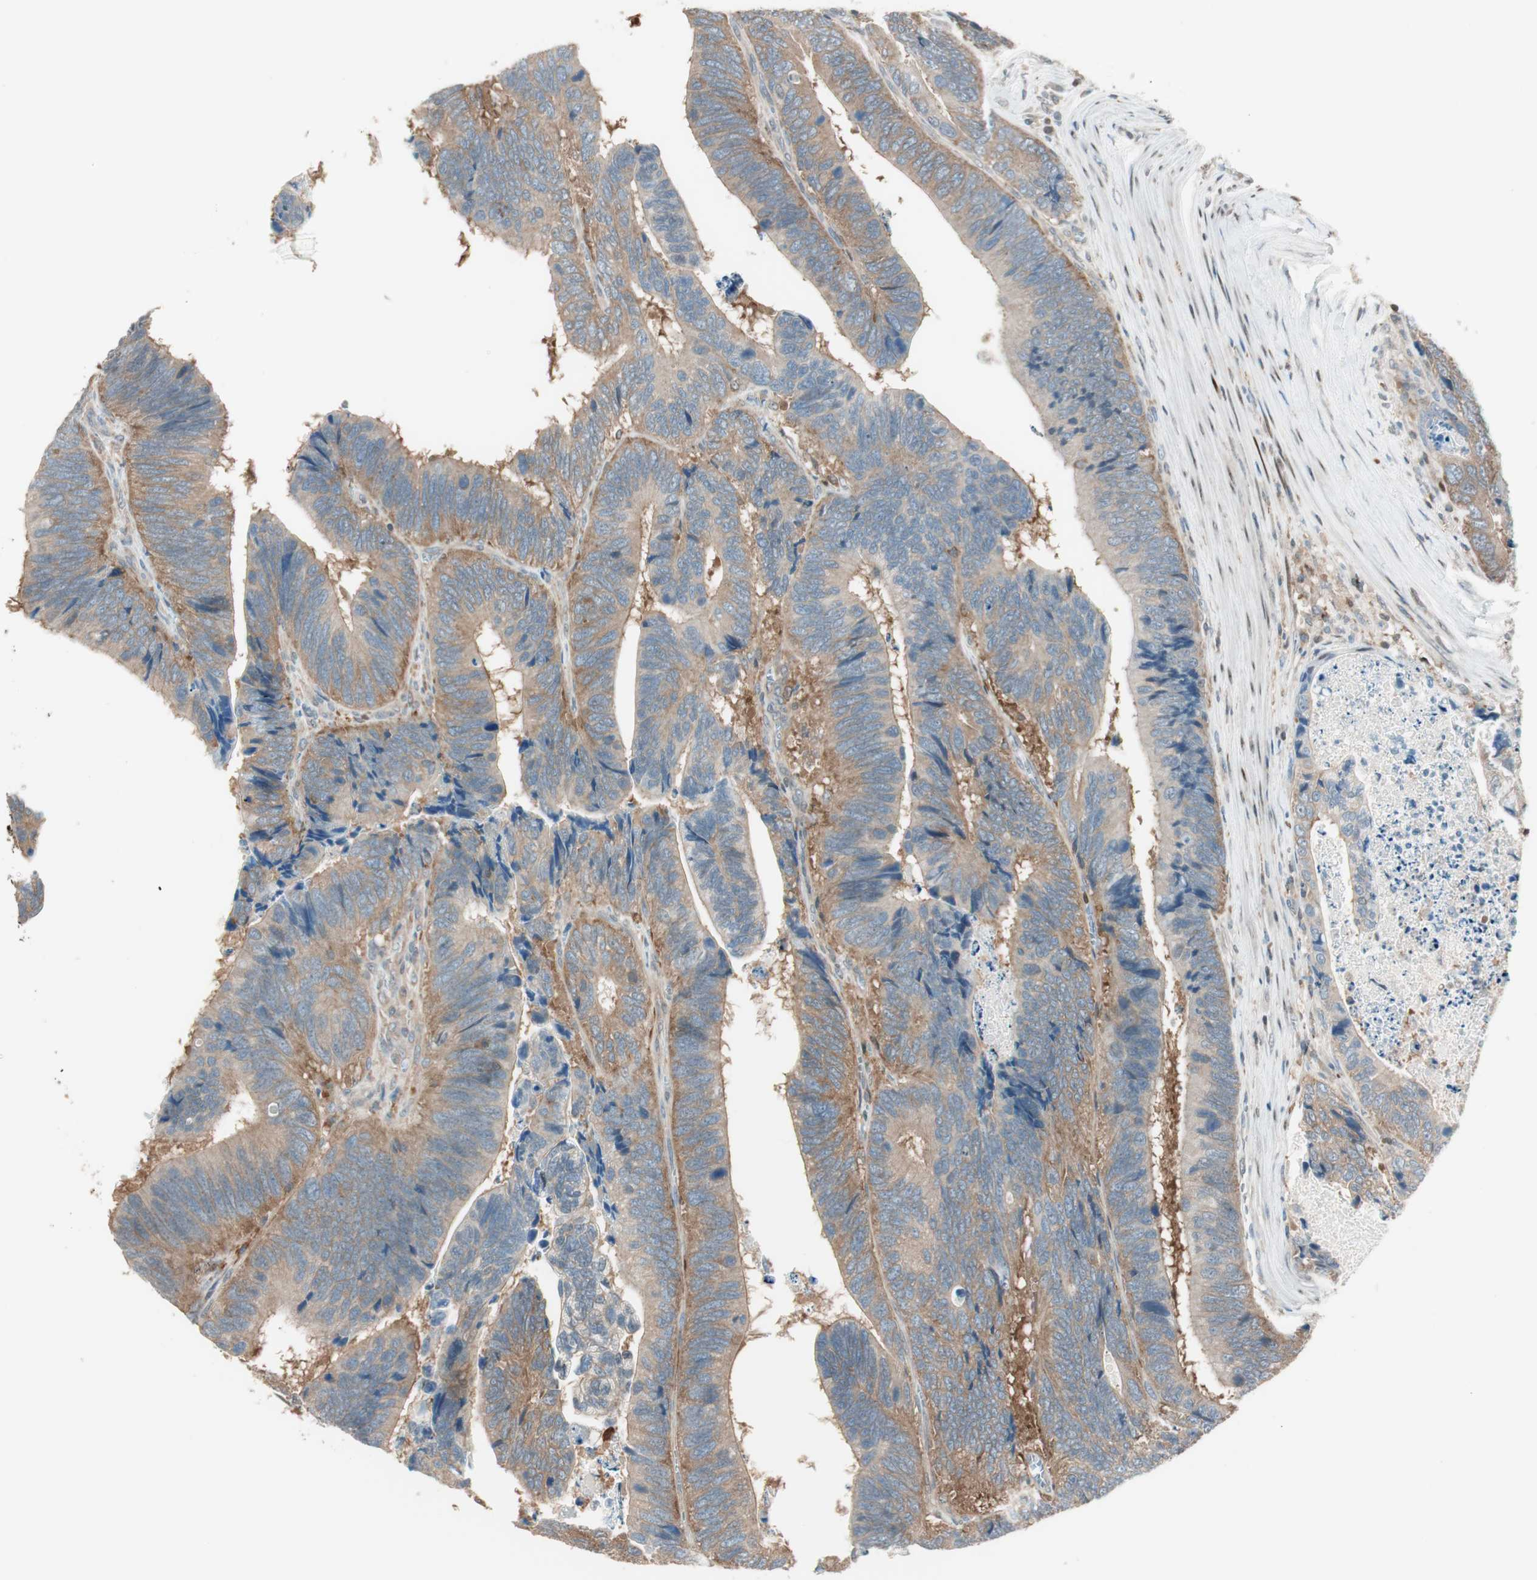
{"staining": {"intensity": "moderate", "quantity": ">75%", "location": "cytoplasmic/membranous"}, "tissue": "colorectal cancer", "cell_type": "Tumor cells", "image_type": "cancer", "snomed": [{"axis": "morphology", "description": "Adenocarcinoma, NOS"}, {"axis": "topography", "description": "Colon"}], "caption": "Immunohistochemical staining of adenocarcinoma (colorectal) demonstrates medium levels of moderate cytoplasmic/membranous positivity in about >75% of tumor cells.", "gene": "BIN1", "patient": {"sex": "male", "age": 72}}